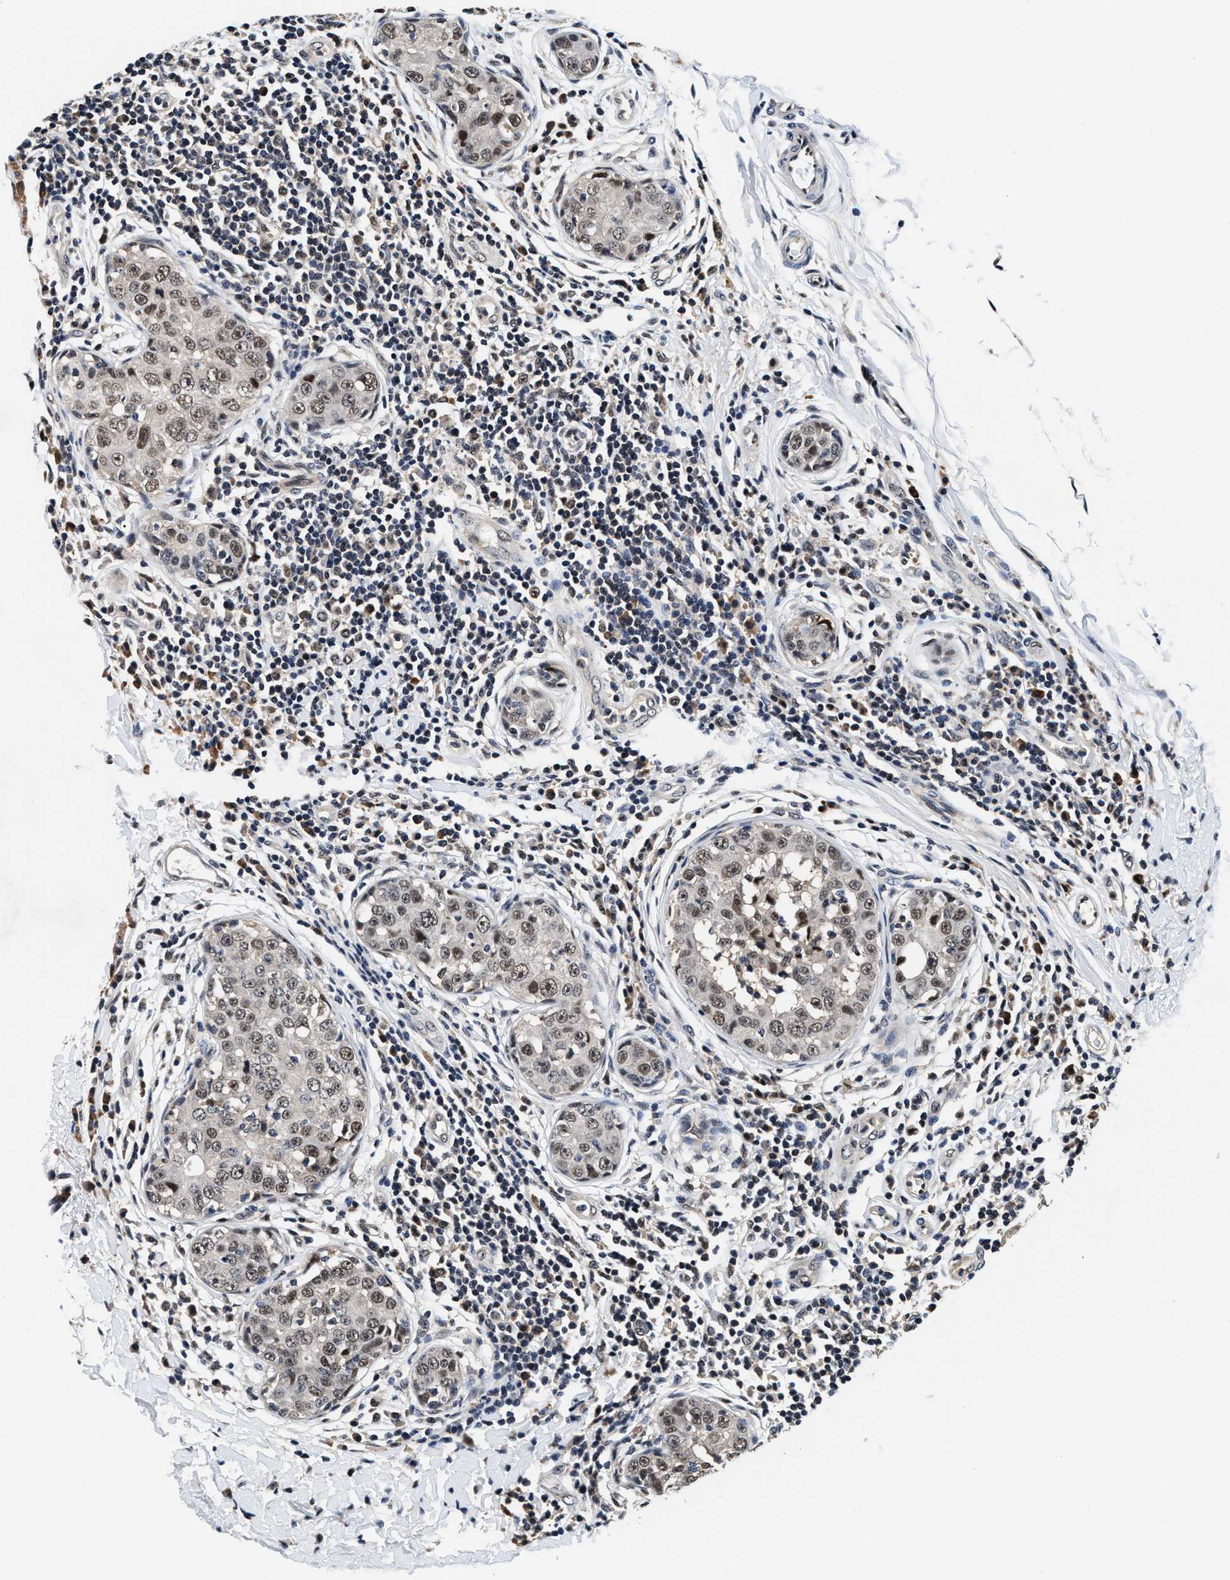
{"staining": {"intensity": "moderate", "quantity": ">75%", "location": "nuclear"}, "tissue": "breast cancer", "cell_type": "Tumor cells", "image_type": "cancer", "snomed": [{"axis": "morphology", "description": "Duct carcinoma"}, {"axis": "topography", "description": "Breast"}], "caption": "Protein positivity by immunohistochemistry (IHC) displays moderate nuclear expression in about >75% of tumor cells in breast cancer.", "gene": "USP16", "patient": {"sex": "female", "age": 27}}